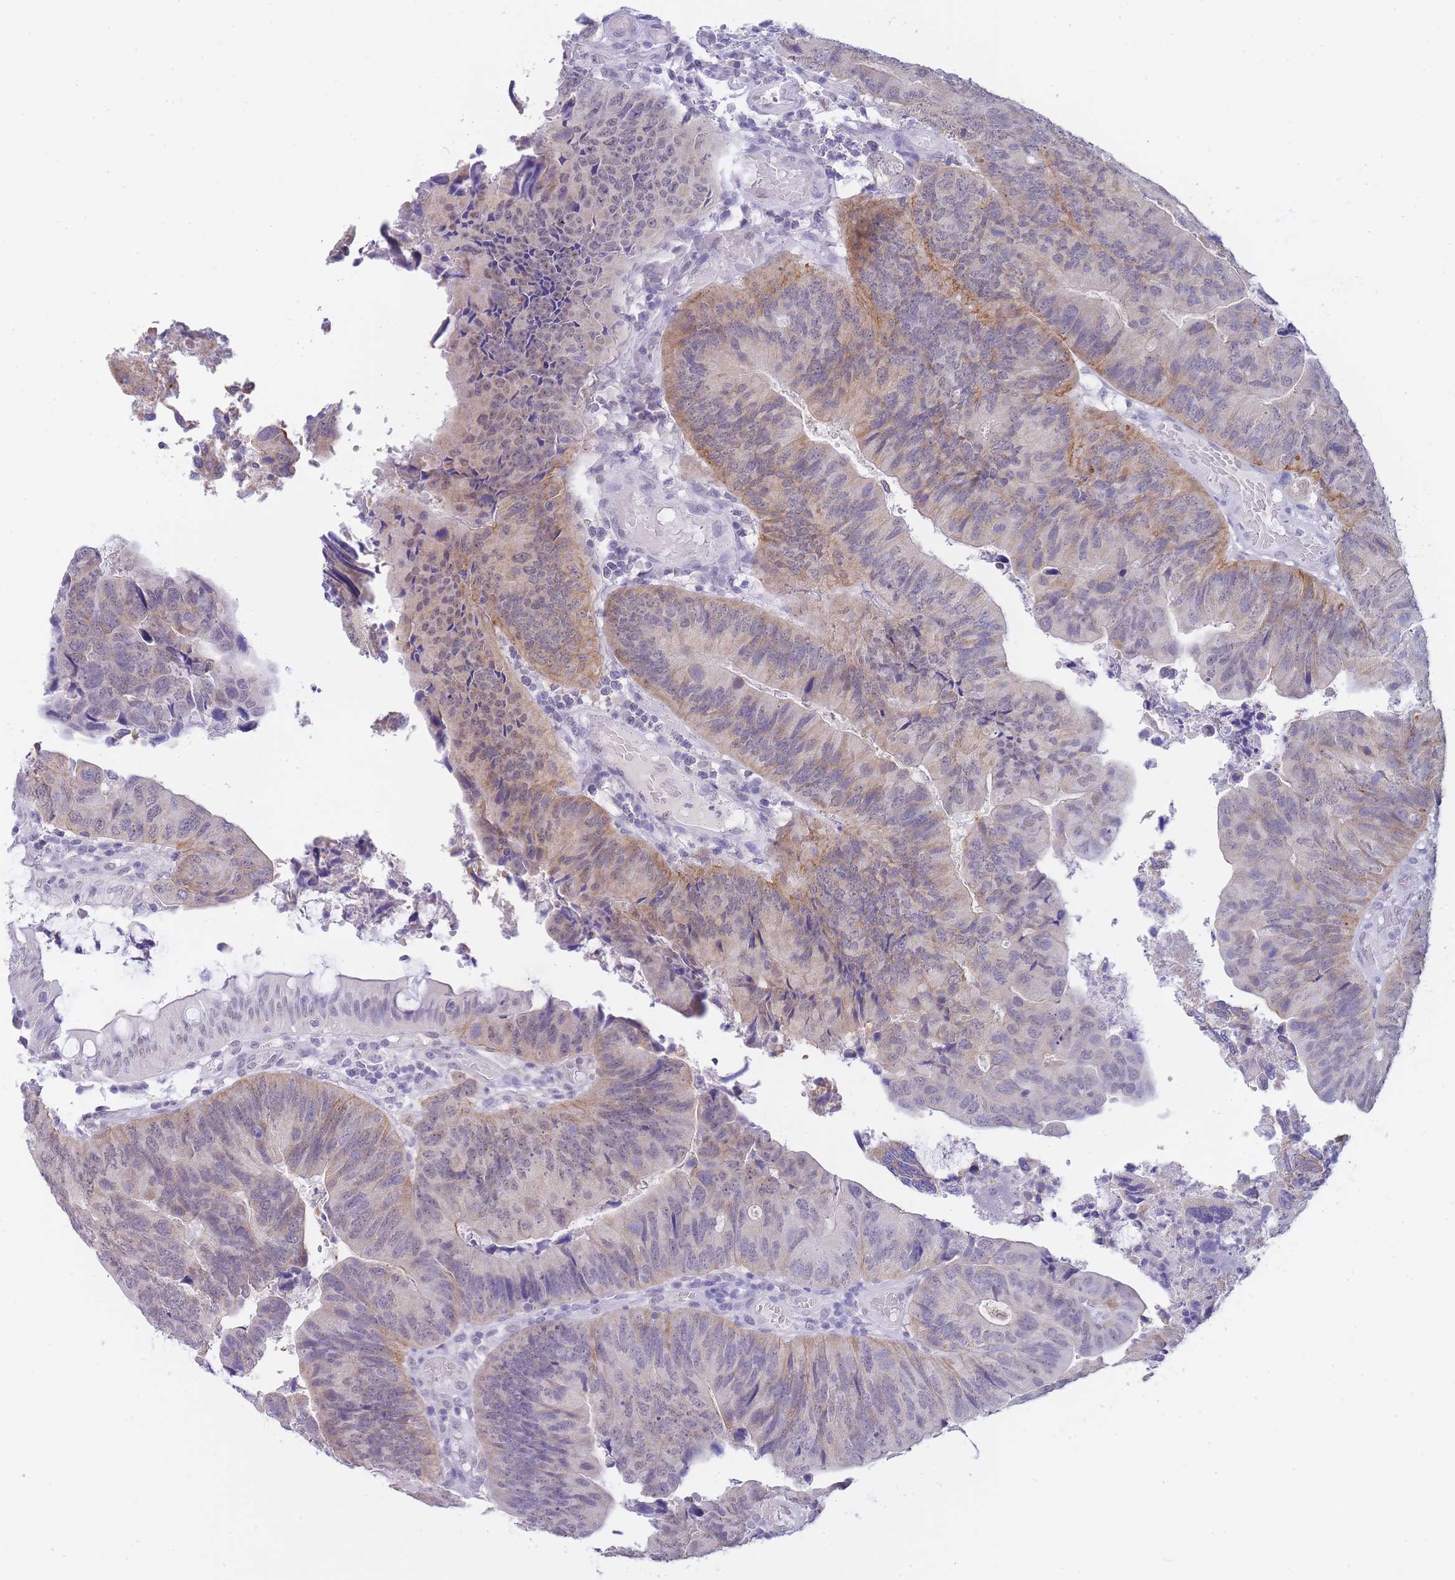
{"staining": {"intensity": "moderate", "quantity": "25%-75%", "location": "cytoplasmic/membranous"}, "tissue": "colorectal cancer", "cell_type": "Tumor cells", "image_type": "cancer", "snomed": [{"axis": "morphology", "description": "Adenocarcinoma, NOS"}, {"axis": "topography", "description": "Colon"}], "caption": "A micrograph of human colorectal adenocarcinoma stained for a protein demonstrates moderate cytoplasmic/membranous brown staining in tumor cells.", "gene": "FRAT2", "patient": {"sex": "female", "age": 67}}